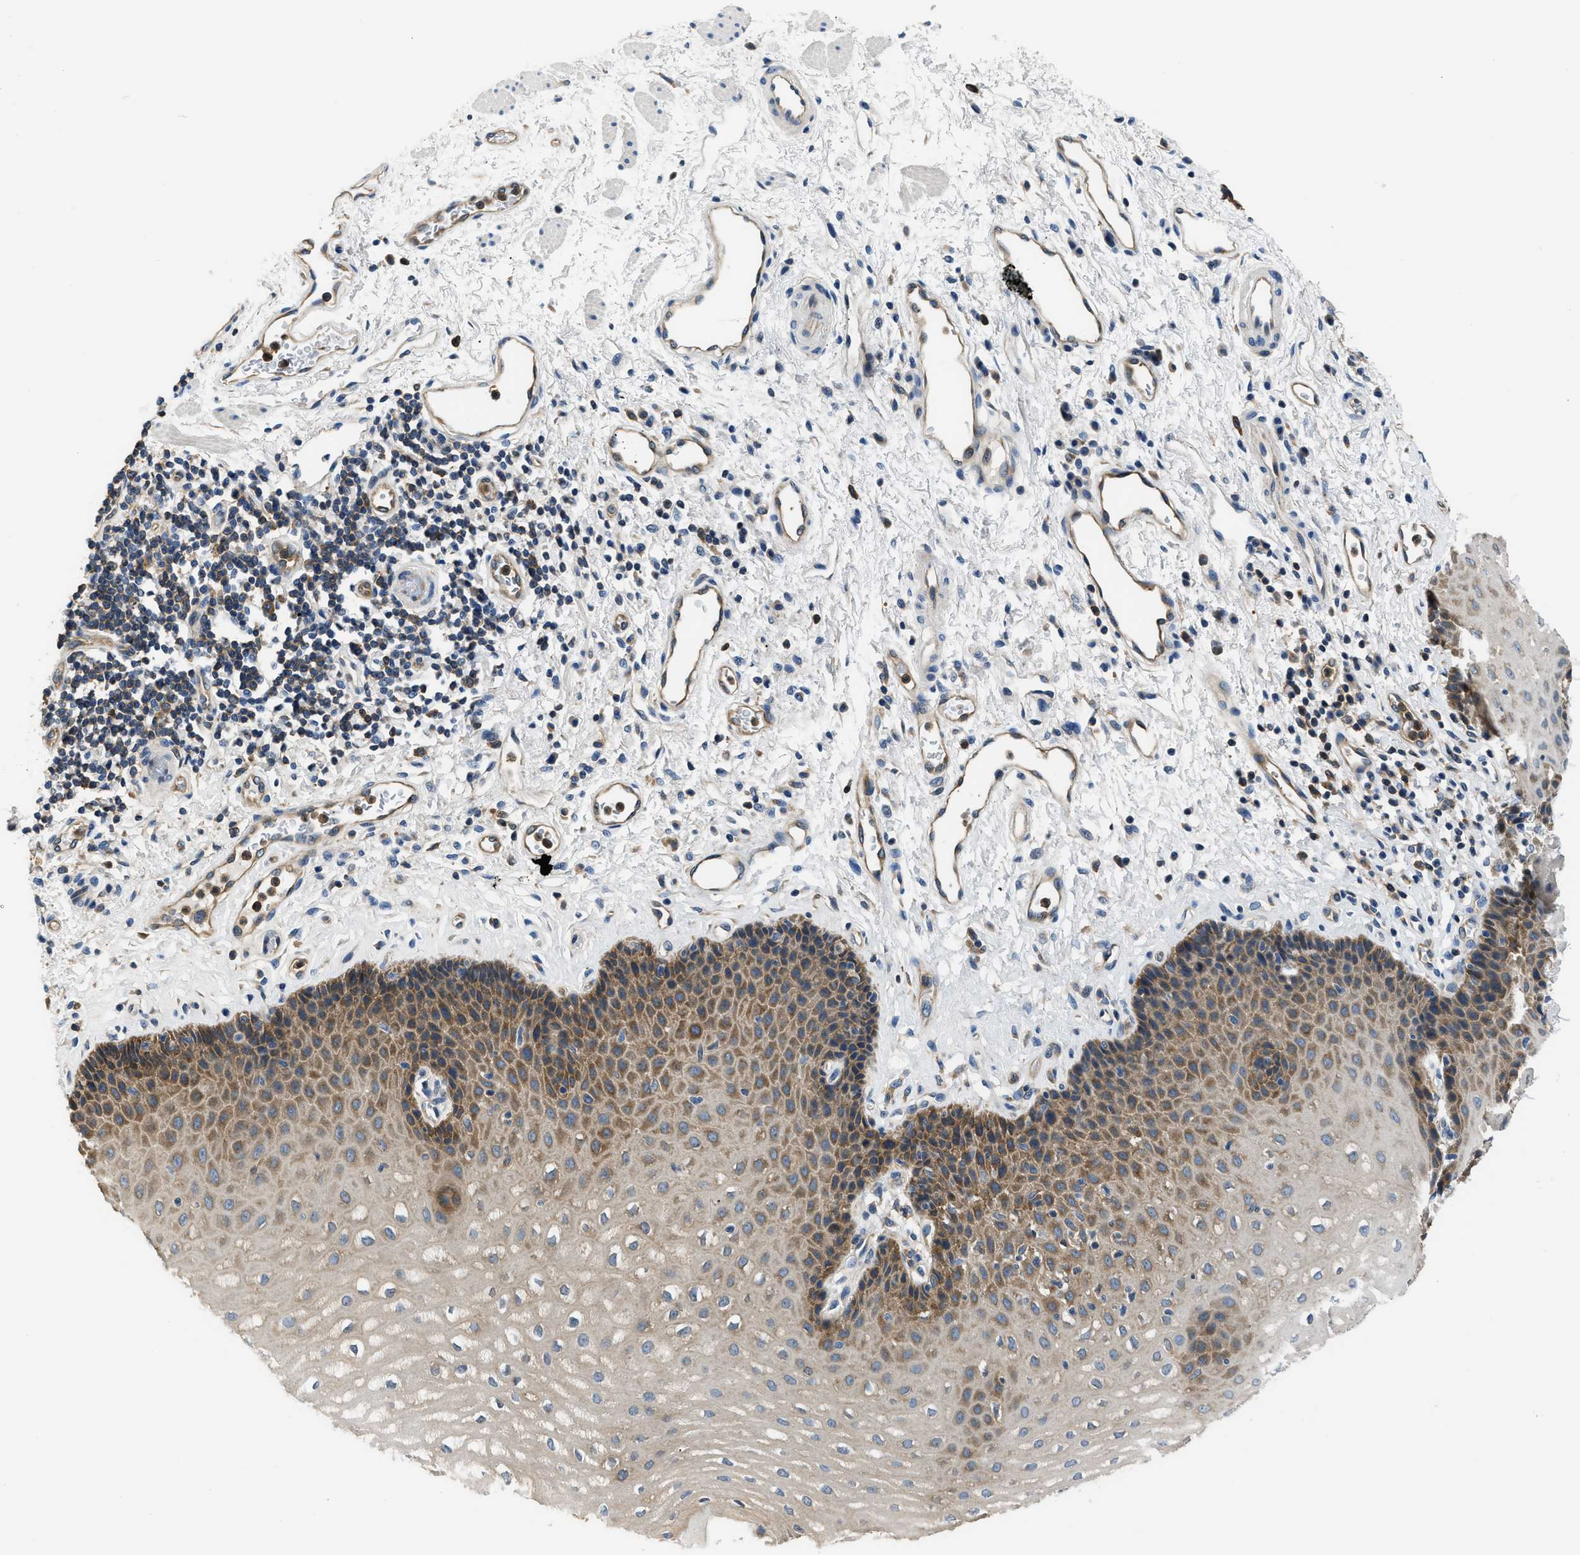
{"staining": {"intensity": "moderate", "quantity": ">75%", "location": "cytoplasmic/membranous"}, "tissue": "esophagus", "cell_type": "Squamous epithelial cells", "image_type": "normal", "snomed": [{"axis": "morphology", "description": "Normal tissue, NOS"}, {"axis": "topography", "description": "Esophagus"}], "caption": "Esophagus stained with a brown dye shows moderate cytoplasmic/membranous positive positivity in approximately >75% of squamous epithelial cells.", "gene": "PKM", "patient": {"sex": "male", "age": 54}}